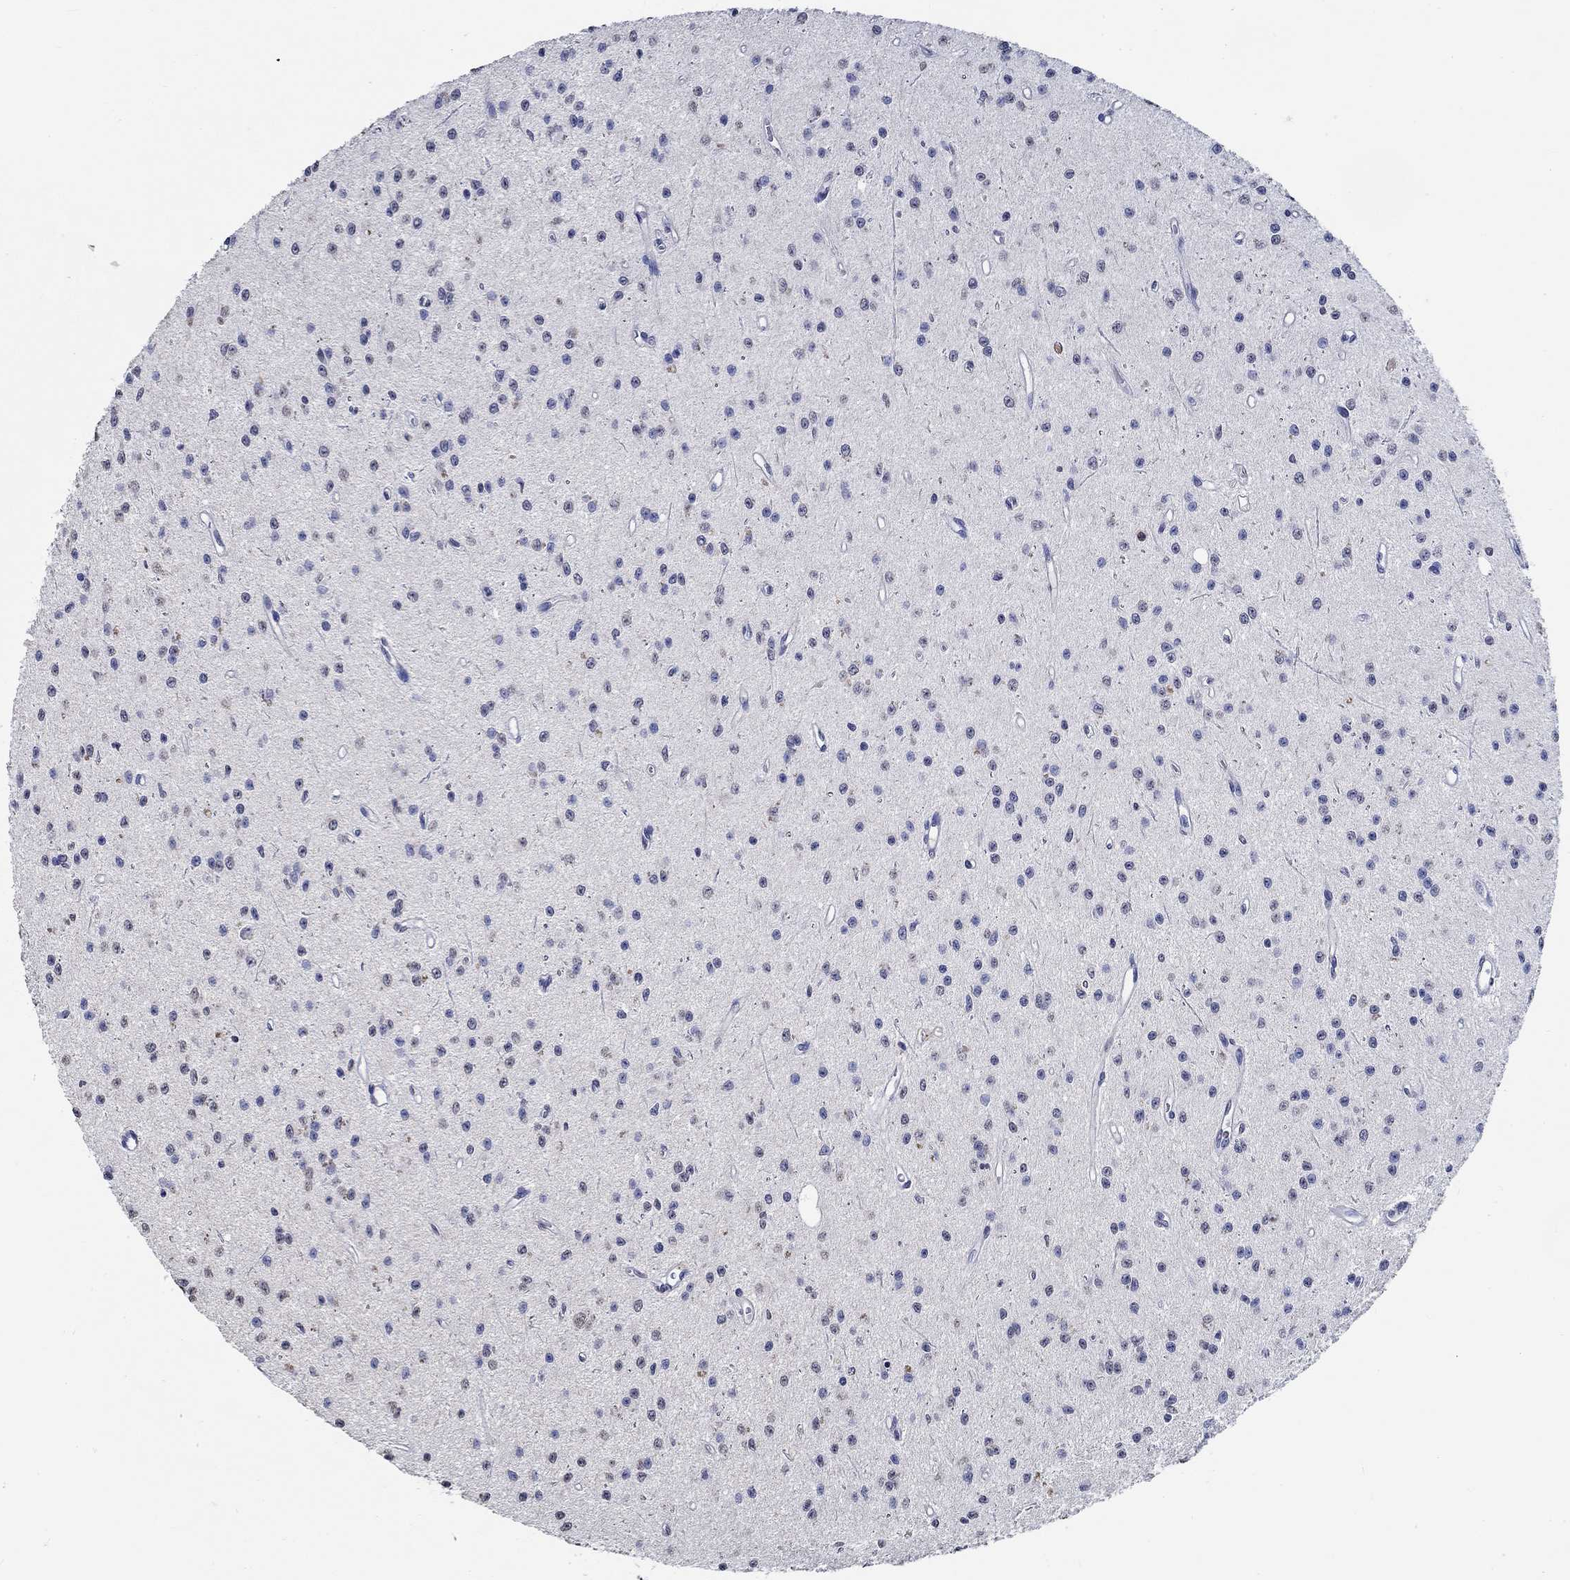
{"staining": {"intensity": "negative", "quantity": "none", "location": "none"}, "tissue": "glioma", "cell_type": "Tumor cells", "image_type": "cancer", "snomed": [{"axis": "morphology", "description": "Glioma, malignant, Low grade"}, {"axis": "topography", "description": "Brain"}], "caption": "This histopathology image is of malignant glioma (low-grade) stained with immunohistochemistry (IHC) to label a protein in brown with the nuclei are counter-stained blue. There is no expression in tumor cells.", "gene": "PDE1B", "patient": {"sex": "female", "age": 45}}